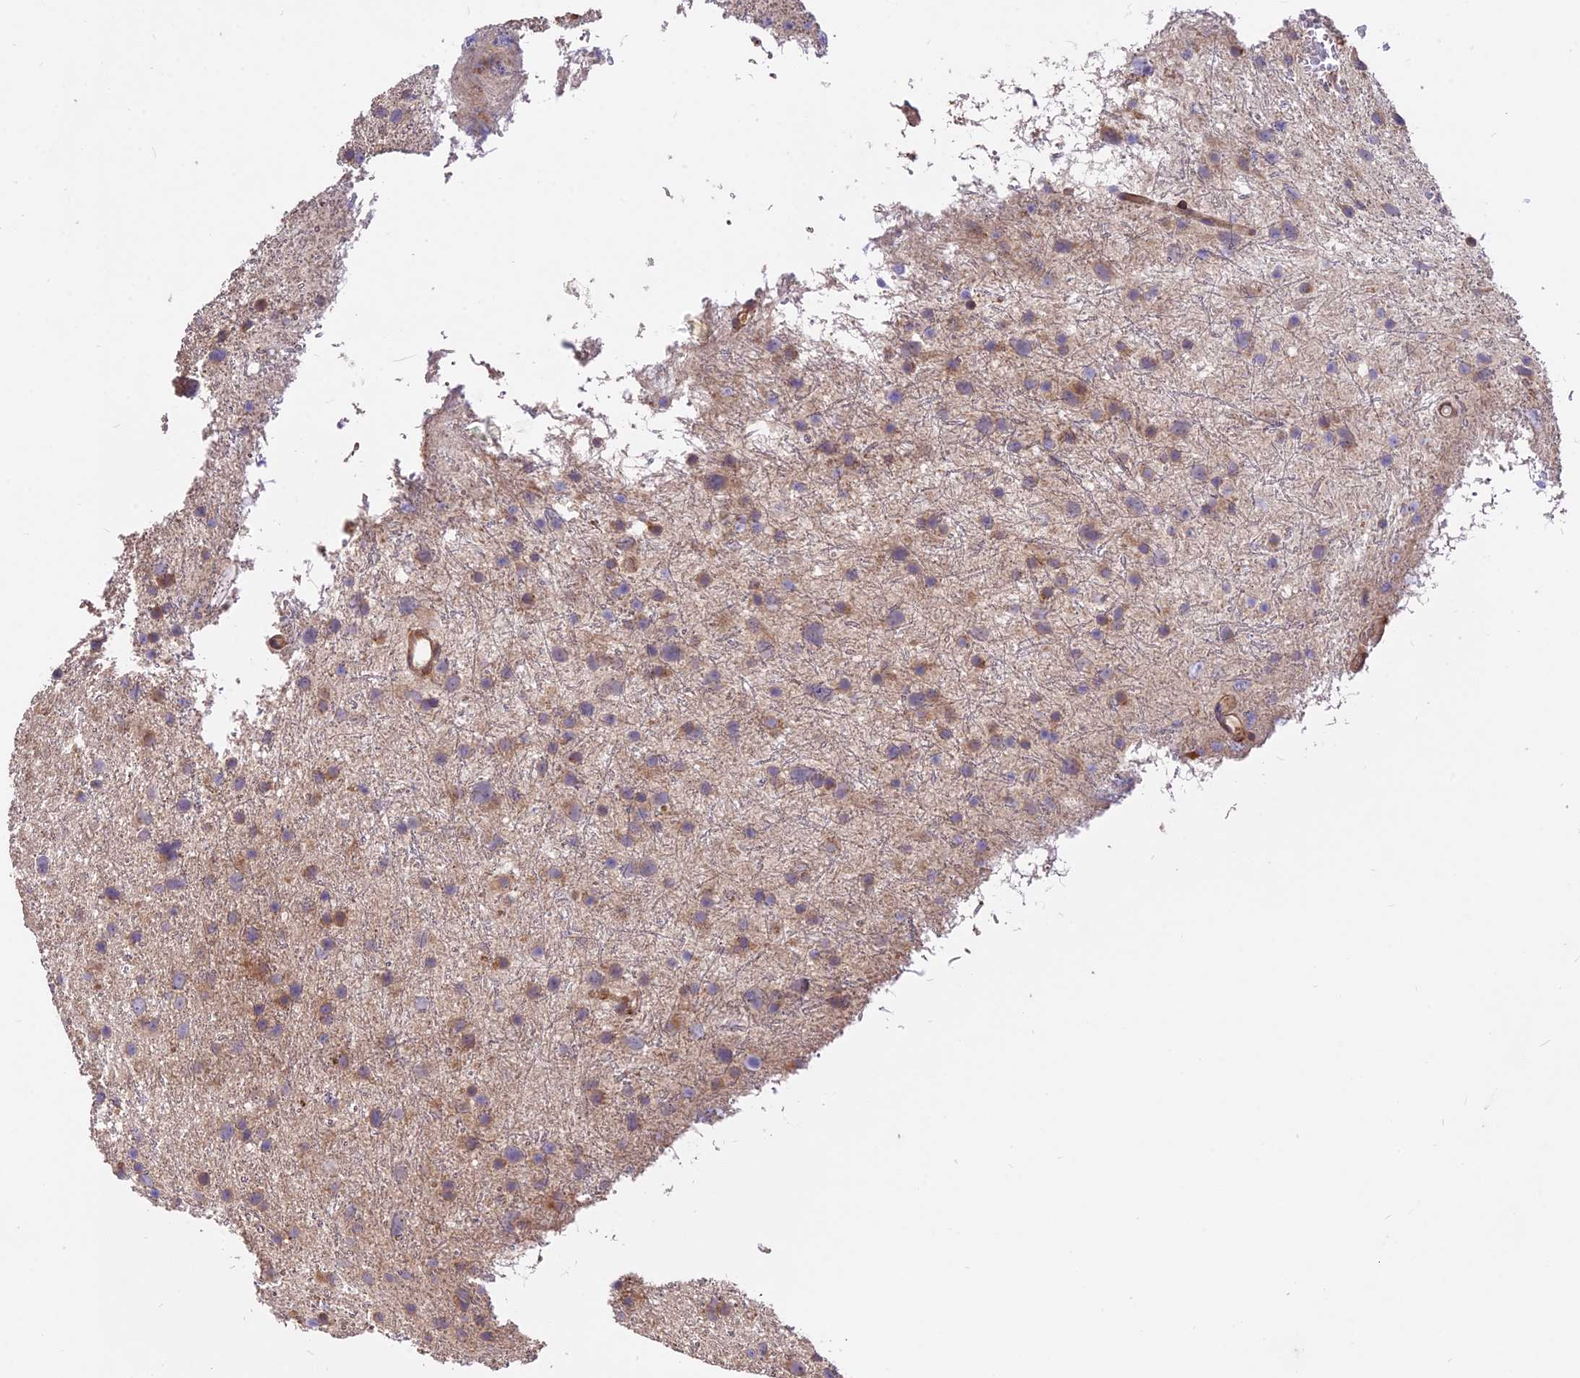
{"staining": {"intensity": "moderate", "quantity": "25%-75%", "location": "cytoplasmic/membranous"}, "tissue": "glioma", "cell_type": "Tumor cells", "image_type": "cancer", "snomed": [{"axis": "morphology", "description": "Glioma, malignant, Low grade"}, {"axis": "topography", "description": "Cerebral cortex"}], "caption": "There is medium levels of moderate cytoplasmic/membranous expression in tumor cells of malignant glioma (low-grade), as demonstrated by immunohistochemical staining (brown color).", "gene": "ROCK1", "patient": {"sex": "female", "age": 39}}